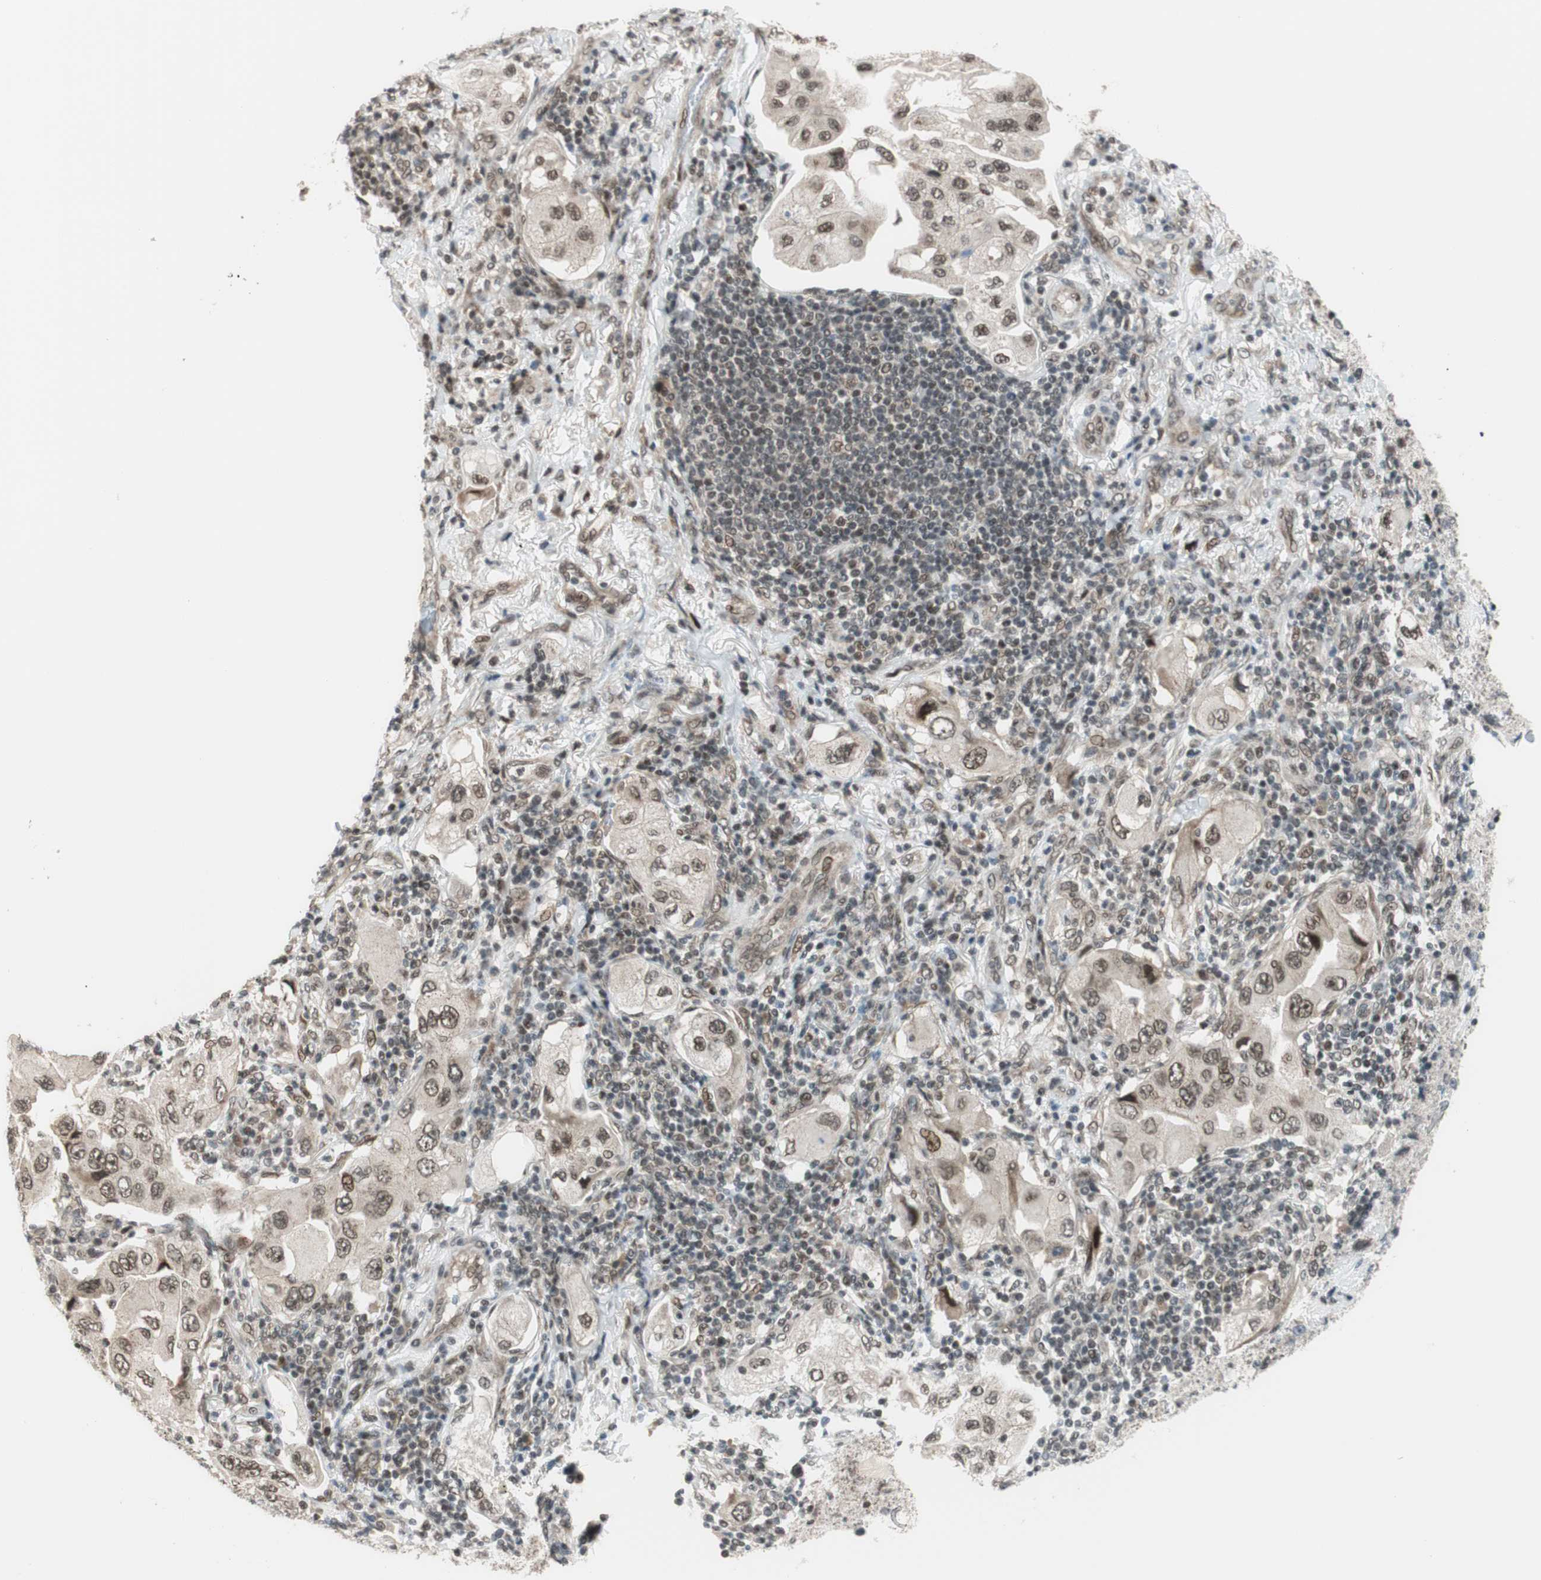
{"staining": {"intensity": "weak", "quantity": ">75%", "location": "cytoplasmic/membranous,nuclear"}, "tissue": "lung cancer", "cell_type": "Tumor cells", "image_type": "cancer", "snomed": [{"axis": "morphology", "description": "Adenocarcinoma, NOS"}, {"axis": "topography", "description": "Lung"}], "caption": "Protein staining exhibits weak cytoplasmic/membranous and nuclear staining in about >75% of tumor cells in lung cancer (adenocarcinoma). (IHC, brightfield microscopy, high magnification).", "gene": "BRMS1", "patient": {"sex": "female", "age": 65}}